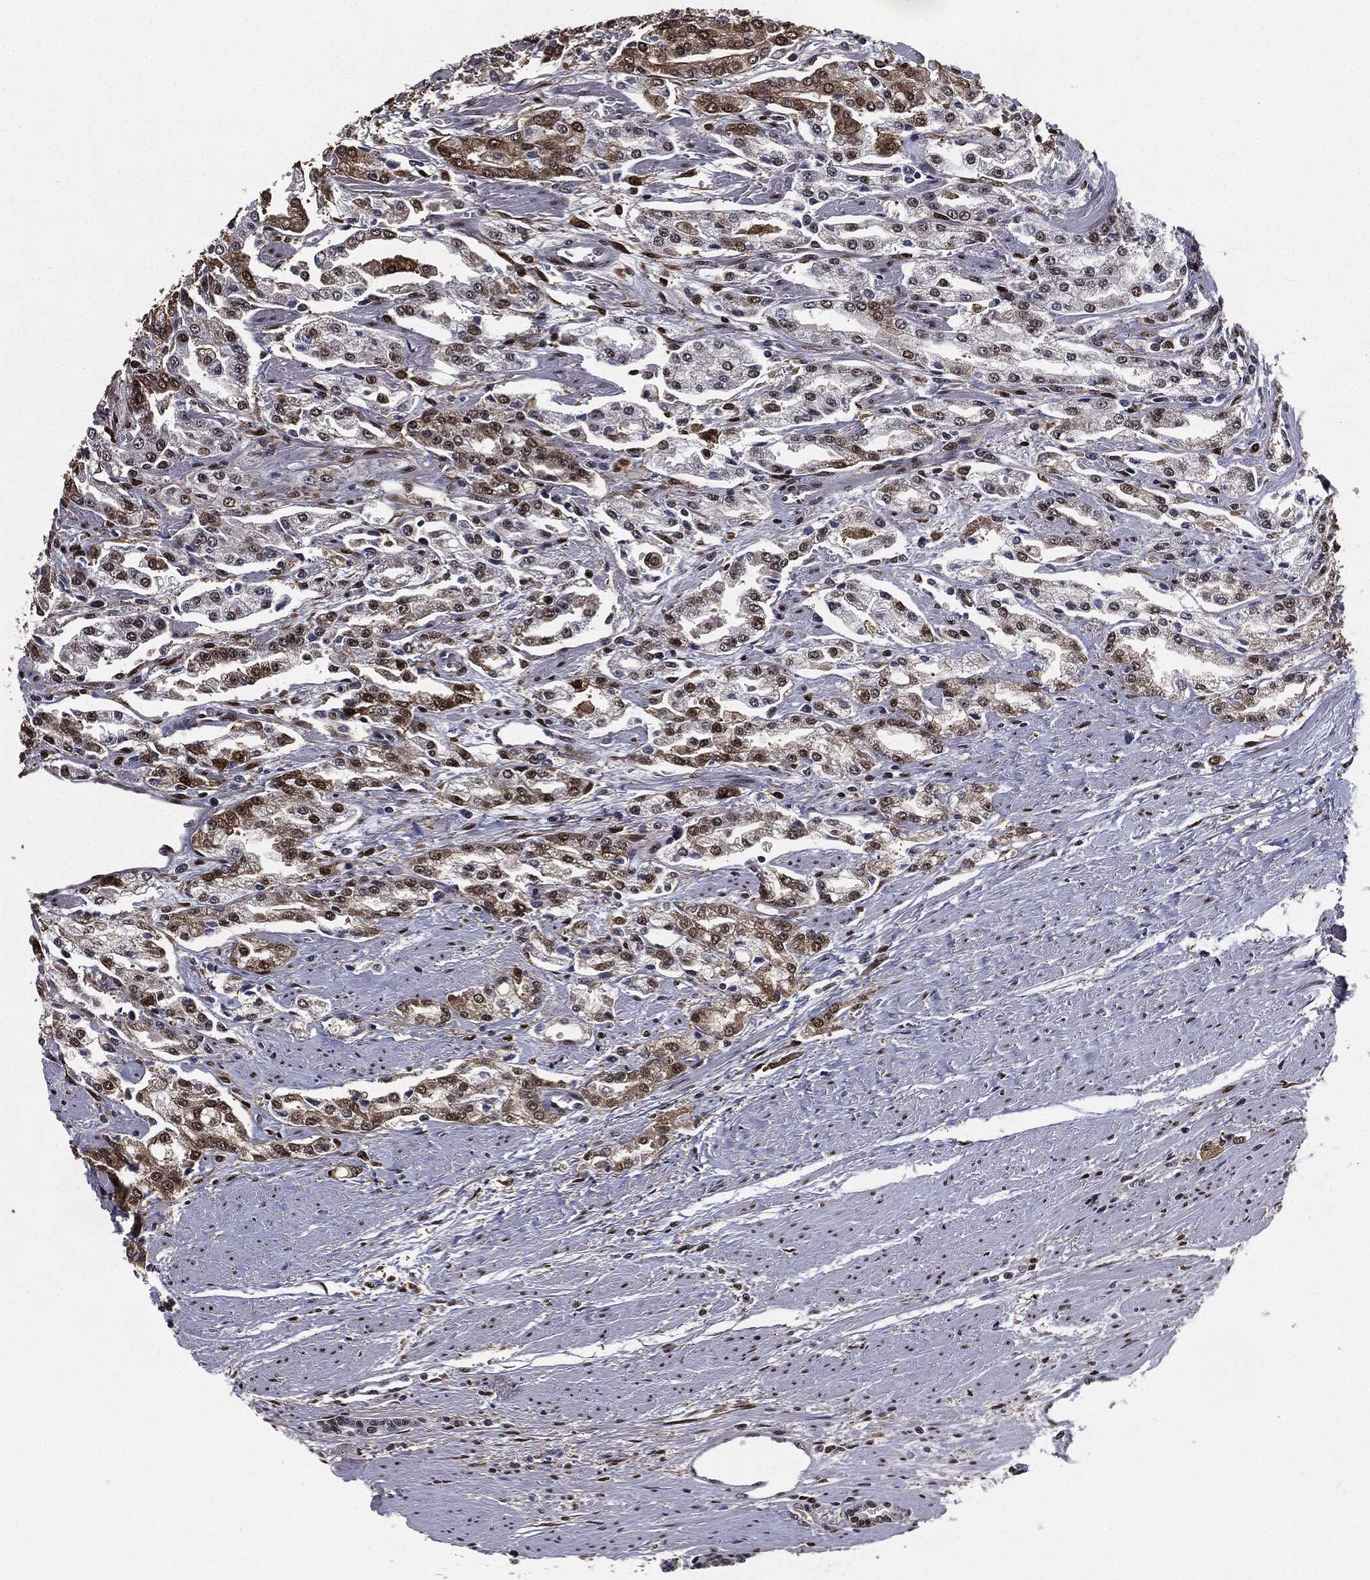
{"staining": {"intensity": "strong", "quantity": "25%-75%", "location": "nuclear"}, "tissue": "prostate cancer", "cell_type": "Tumor cells", "image_type": "cancer", "snomed": [{"axis": "morphology", "description": "Adenocarcinoma, Medium grade"}, {"axis": "topography", "description": "Prostate"}], "caption": "The photomicrograph demonstrates staining of prostate adenocarcinoma (medium-grade), revealing strong nuclear protein staining (brown color) within tumor cells. The staining was performed using DAB (3,3'-diaminobenzidine) to visualize the protein expression in brown, while the nuclei were stained in blue with hematoxylin (Magnification: 20x).", "gene": "JUN", "patient": {"sex": "male", "age": 71}}